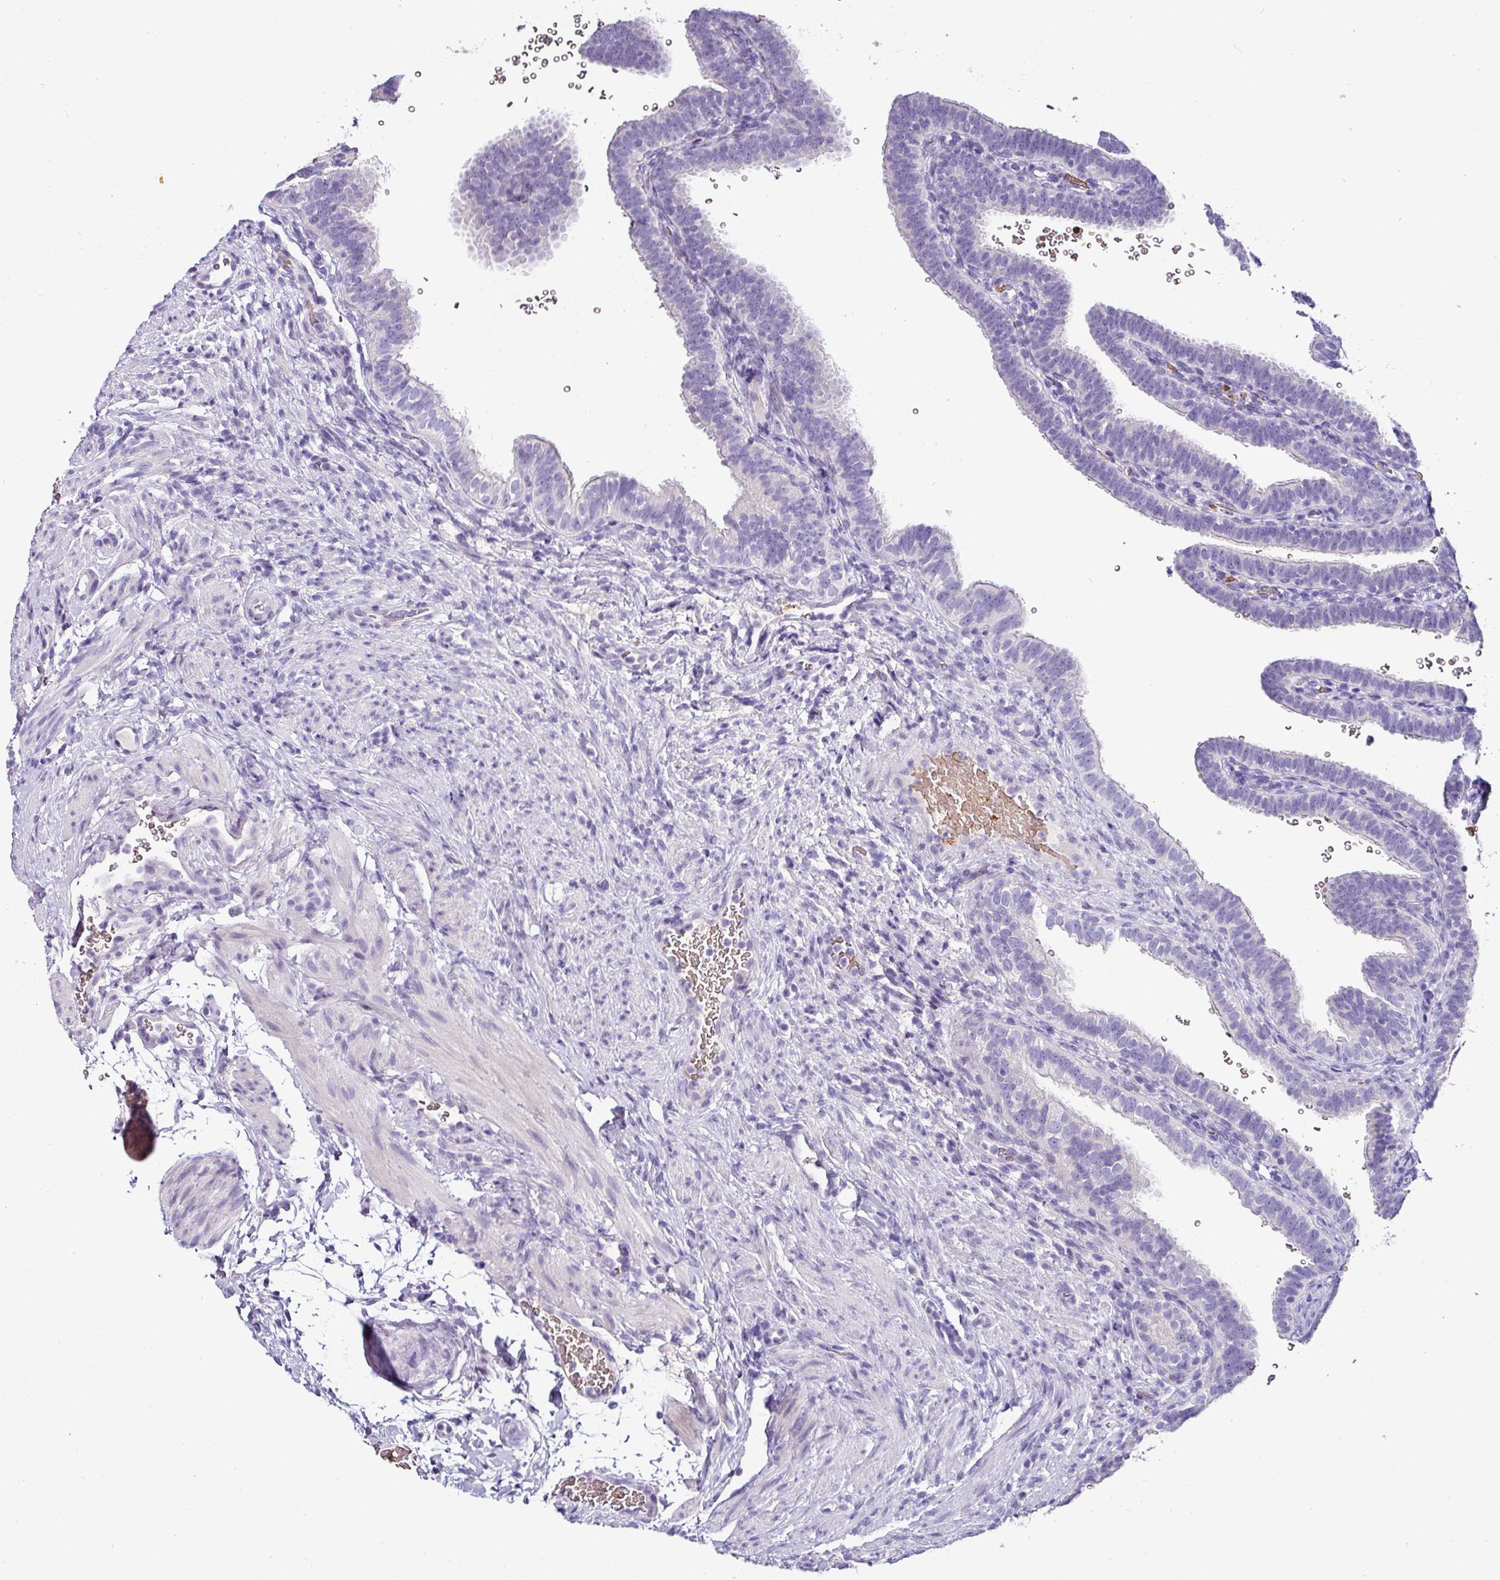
{"staining": {"intensity": "negative", "quantity": "none", "location": "none"}, "tissue": "fallopian tube", "cell_type": "Glandular cells", "image_type": "normal", "snomed": [{"axis": "morphology", "description": "Normal tissue, NOS"}, {"axis": "topography", "description": "Fallopian tube"}], "caption": "Glandular cells are negative for brown protein staining in normal fallopian tube. The staining is performed using DAB (3,3'-diaminobenzidine) brown chromogen with nuclei counter-stained in using hematoxylin.", "gene": "NAPSA", "patient": {"sex": "female", "age": 41}}